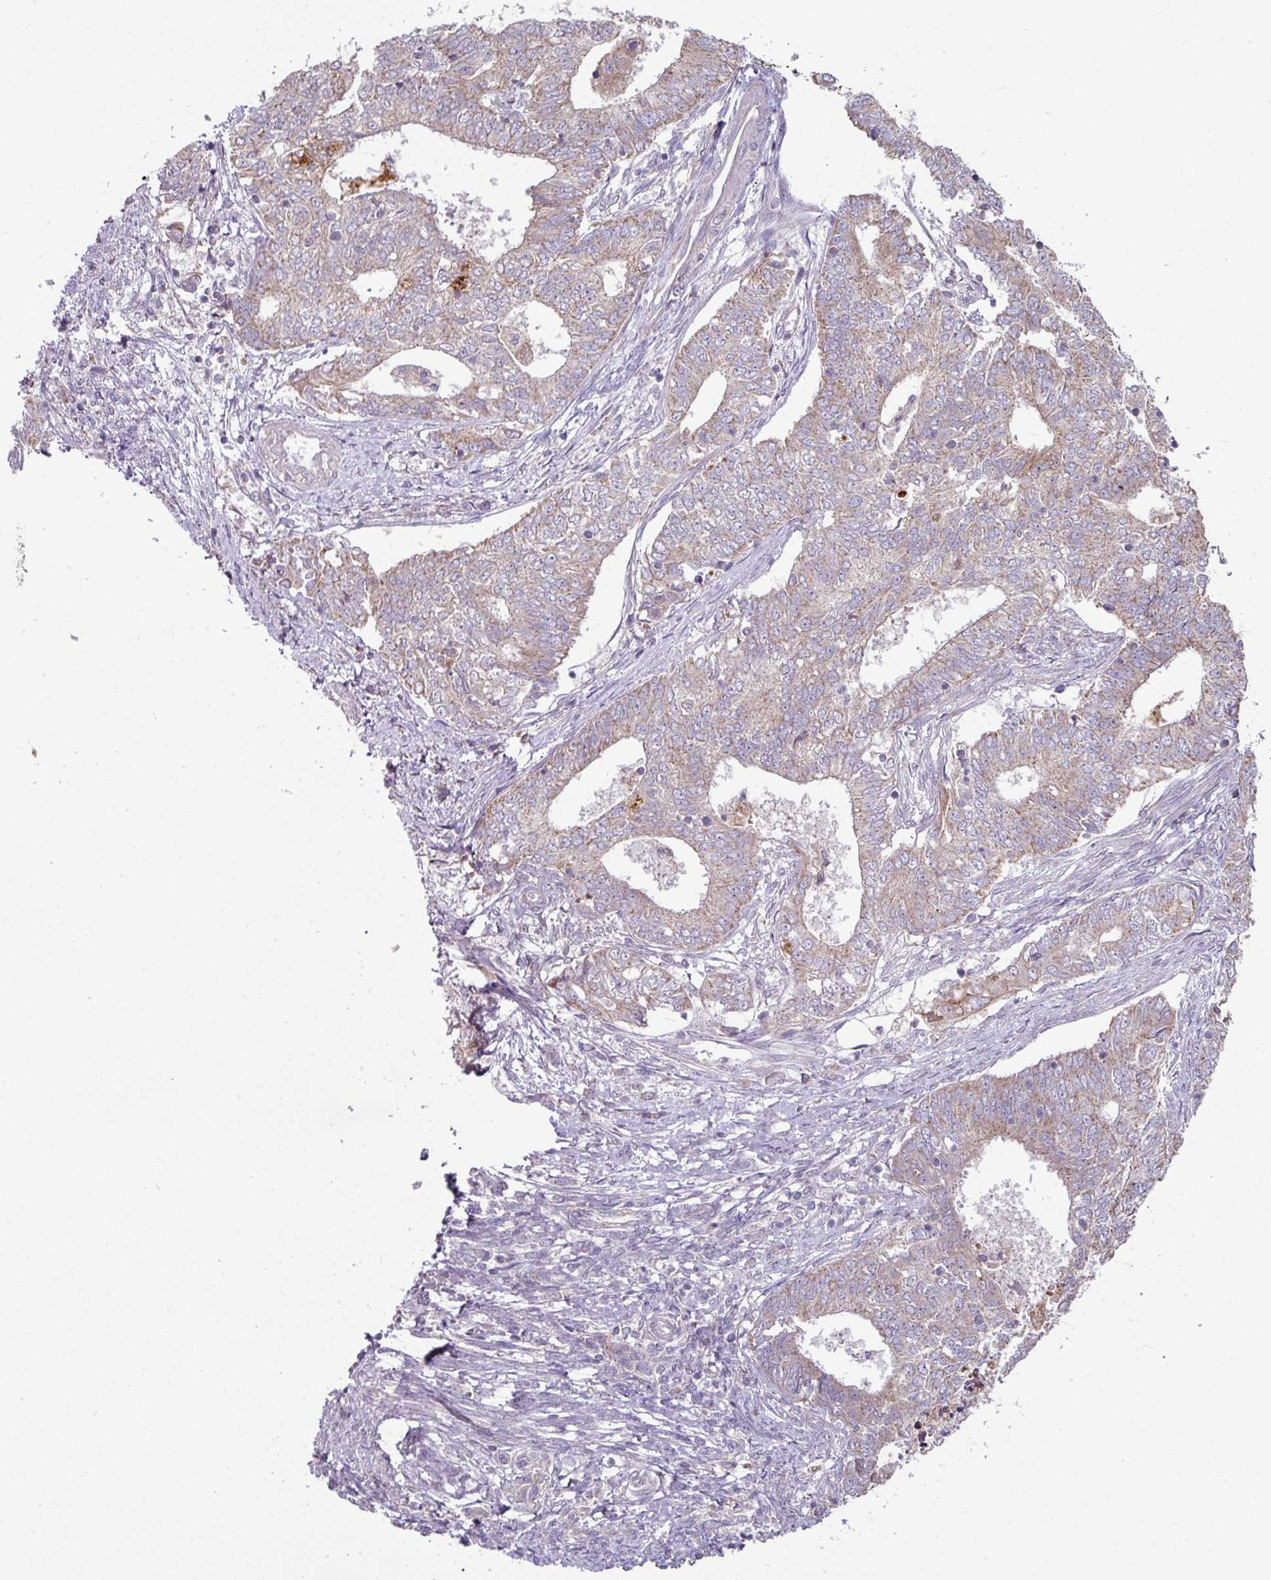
{"staining": {"intensity": "weak", "quantity": "25%-75%", "location": "cytoplasmic/membranous"}, "tissue": "endometrial cancer", "cell_type": "Tumor cells", "image_type": "cancer", "snomed": [{"axis": "morphology", "description": "Adenocarcinoma, NOS"}, {"axis": "topography", "description": "Endometrium"}], "caption": "Tumor cells exhibit low levels of weak cytoplasmic/membranous positivity in about 25%-75% of cells in human endometrial cancer (adenocarcinoma).", "gene": "LRRC9", "patient": {"sex": "female", "age": 62}}